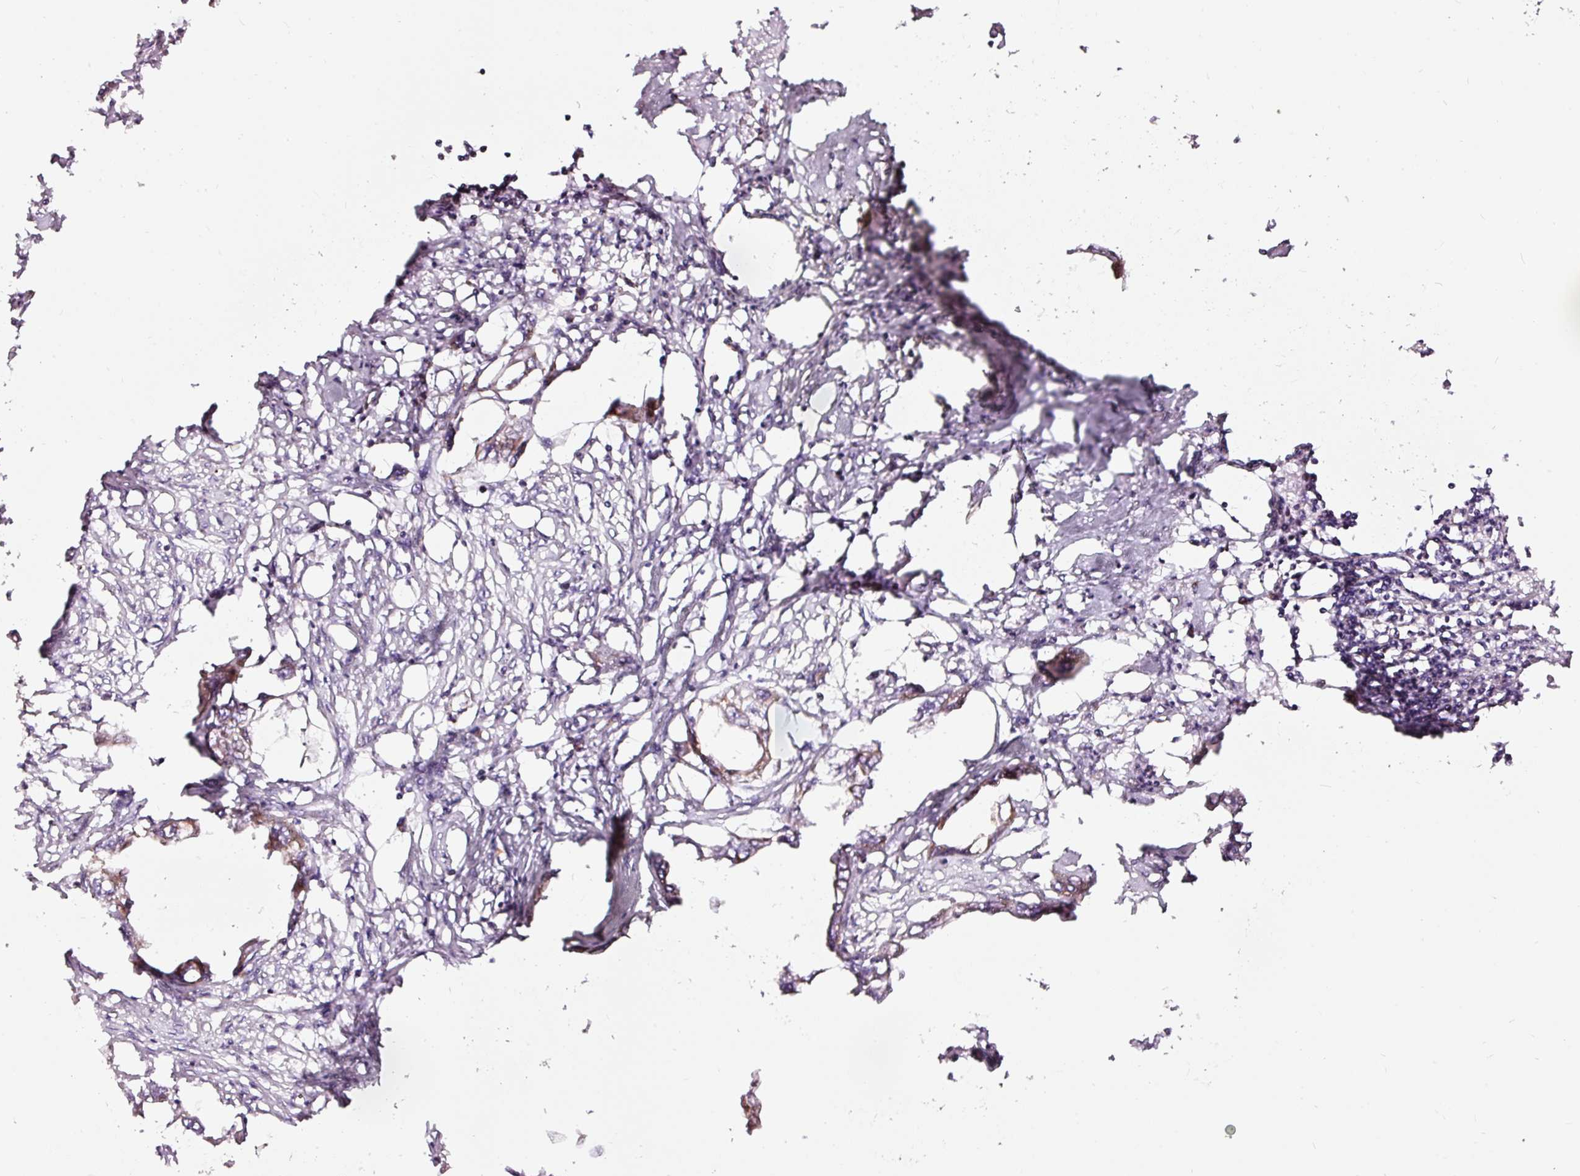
{"staining": {"intensity": "weak", "quantity": "25%-75%", "location": "cytoplasmic/membranous"}, "tissue": "endometrial cancer", "cell_type": "Tumor cells", "image_type": "cancer", "snomed": [{"axis": "morphology", "description": "Adenocarcinoma, NOS"}, {"axis": "morphology", "description": "Adenocarcinoma, metastatic, NOS"}, {"axis": "topography", "description": "Adipose tissue"}, {"axis": "topography", "description": "Endometrium"}], "caption": "Protein staining displays weak cytoplasmic/membranous staining in approximately 25%-75% of tumor cells in metastatic adenocarcinoma (endometrial).", "gene": "TPM1", "patient": {"sex": "female", "age": 67}}